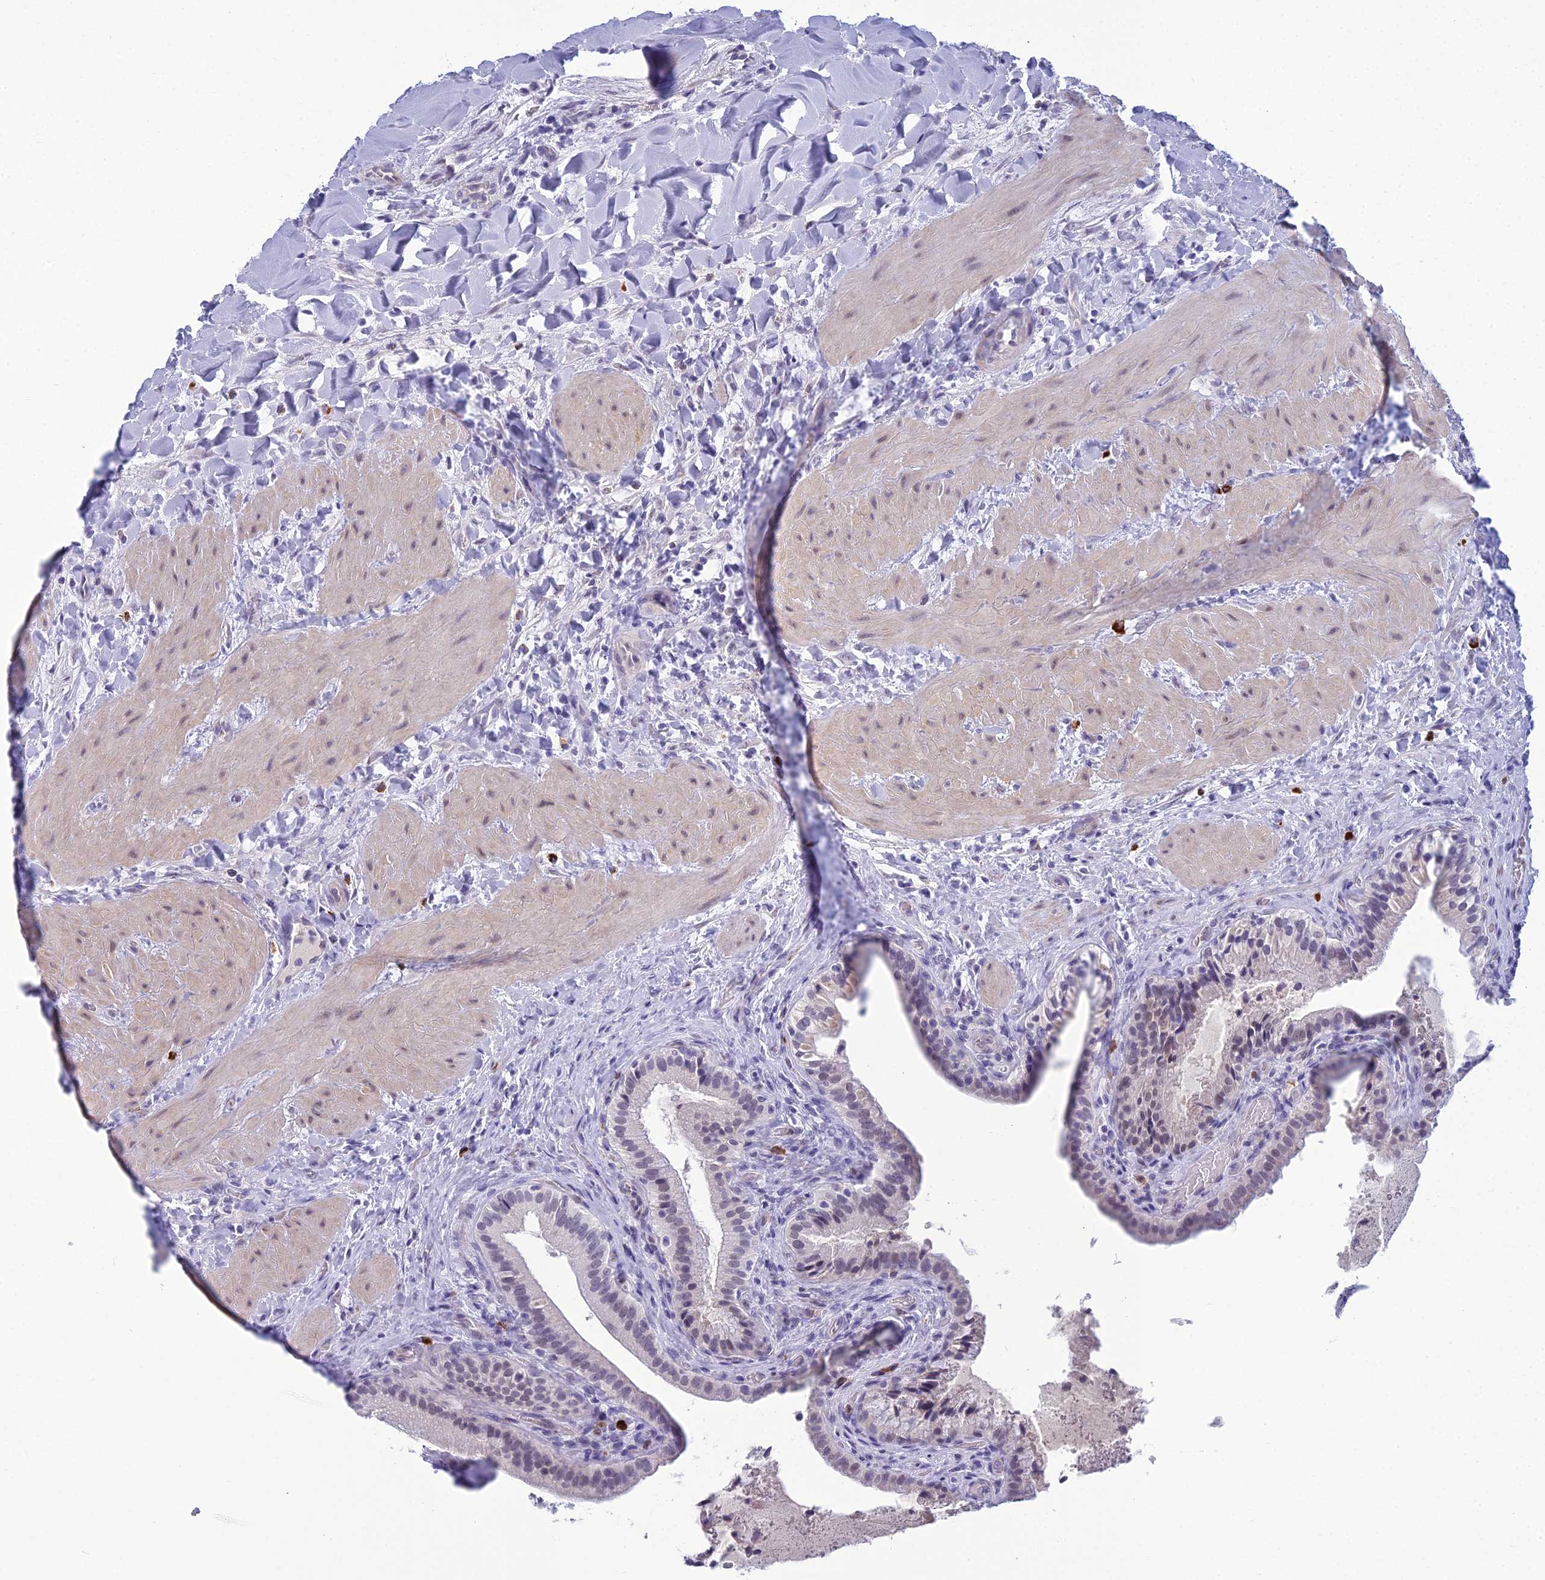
{"staining": {"intensity": "weak", "quantity": "<25%", "location": "cytoplasmic/membranous"}, "tissue": "gallbladder", "cell_type": "Glandular cells", "image_type": "normal", "snomed": [{"axis": "morphology", "description": "Normal tissue, NOS"}, {"axis": "topography", "description": "Gallbladder"}], "caption": "Immunohistochemical staining of normal gallbladder exhibits no significant staining in glandular cells. The staining was performed using DAB (3,3'-diaminobenzidine) to visualize the protein expression in brown, while the nuclei were stained in blue with hematoxylin (Magnification: 20x).", "gene": "MUC13", "patient": {"sex": "male", "age": 24}}